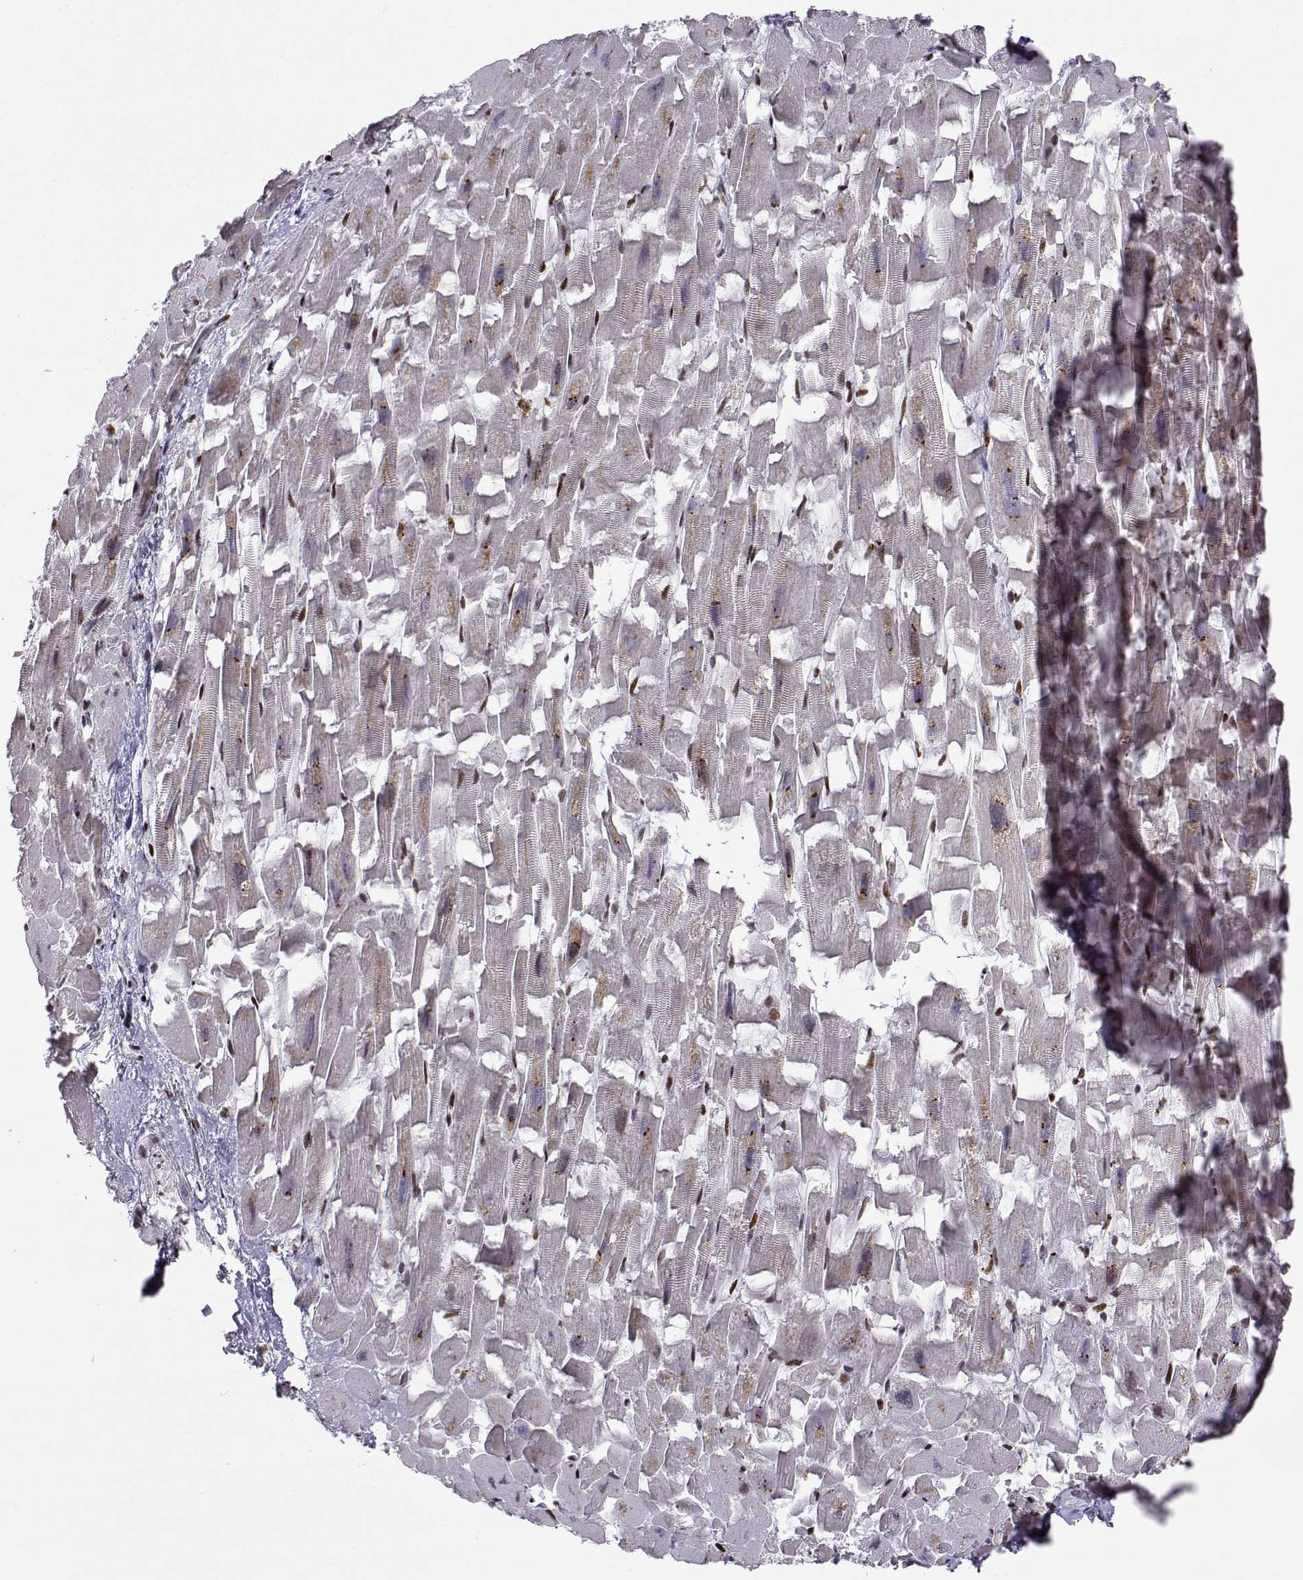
{"staining": {"intensity": "moderate", "quantity": "<25%", "location": "nuclear"}, "tissue": "heart muscle", "cell_type": "Cardiomyocytes", "image_type": "normal", "snomed": [{"axis": "morphology", "description": "Normal tissue, NOS"}, {"axis": "topography", "description": "Heart"}], "caption": "High-magnification brightfield microscopy of normal heart muscle stained with DAB (brown) and counterstained with hematoxylin (blue). cardiomyocytes exhibit moderate nuclear staining is present in approximately<25% of cells.", "gene": "ZNF19", "patient": {"sex": "female", "age": 64}}